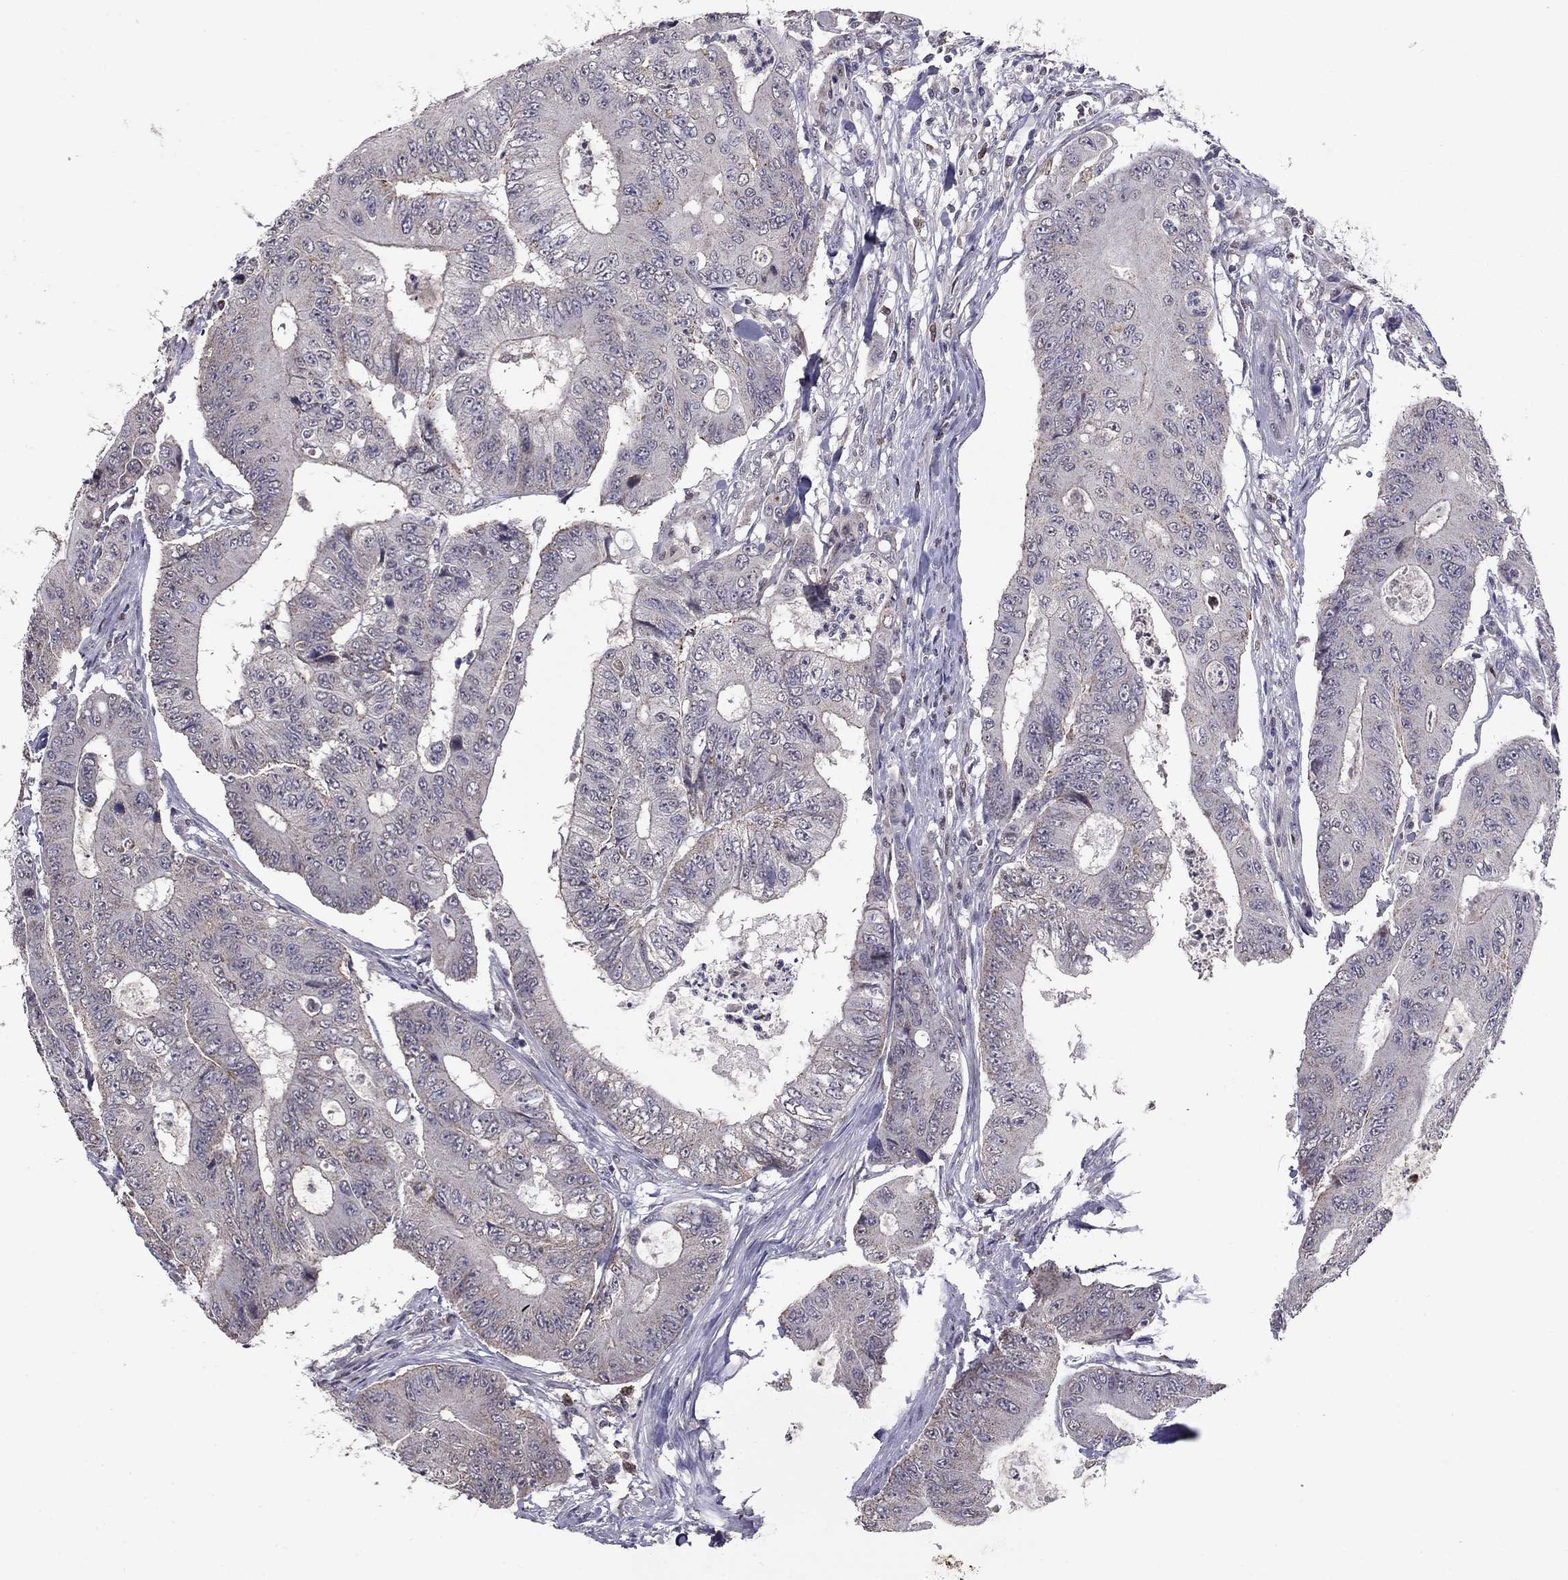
{"staining": {"intensity": "negative", "quantity": "none", "location": "none"}, "tissue": "colorectal cancer", "cell_type": "Tumor cells", "image_type": "cancer", "snomed": [{"axis": "morphology", "description": "Adenocarcinoma, NOS"}, {"axis": "topography", "description": "Colon"}], "caption": "Immunohistochemistry (IHC) of colorectal adenocarcinoma reveals no expression in tumor cells.", "gene": "HCN1", "patient": {"sex": "female", "age": 48}}